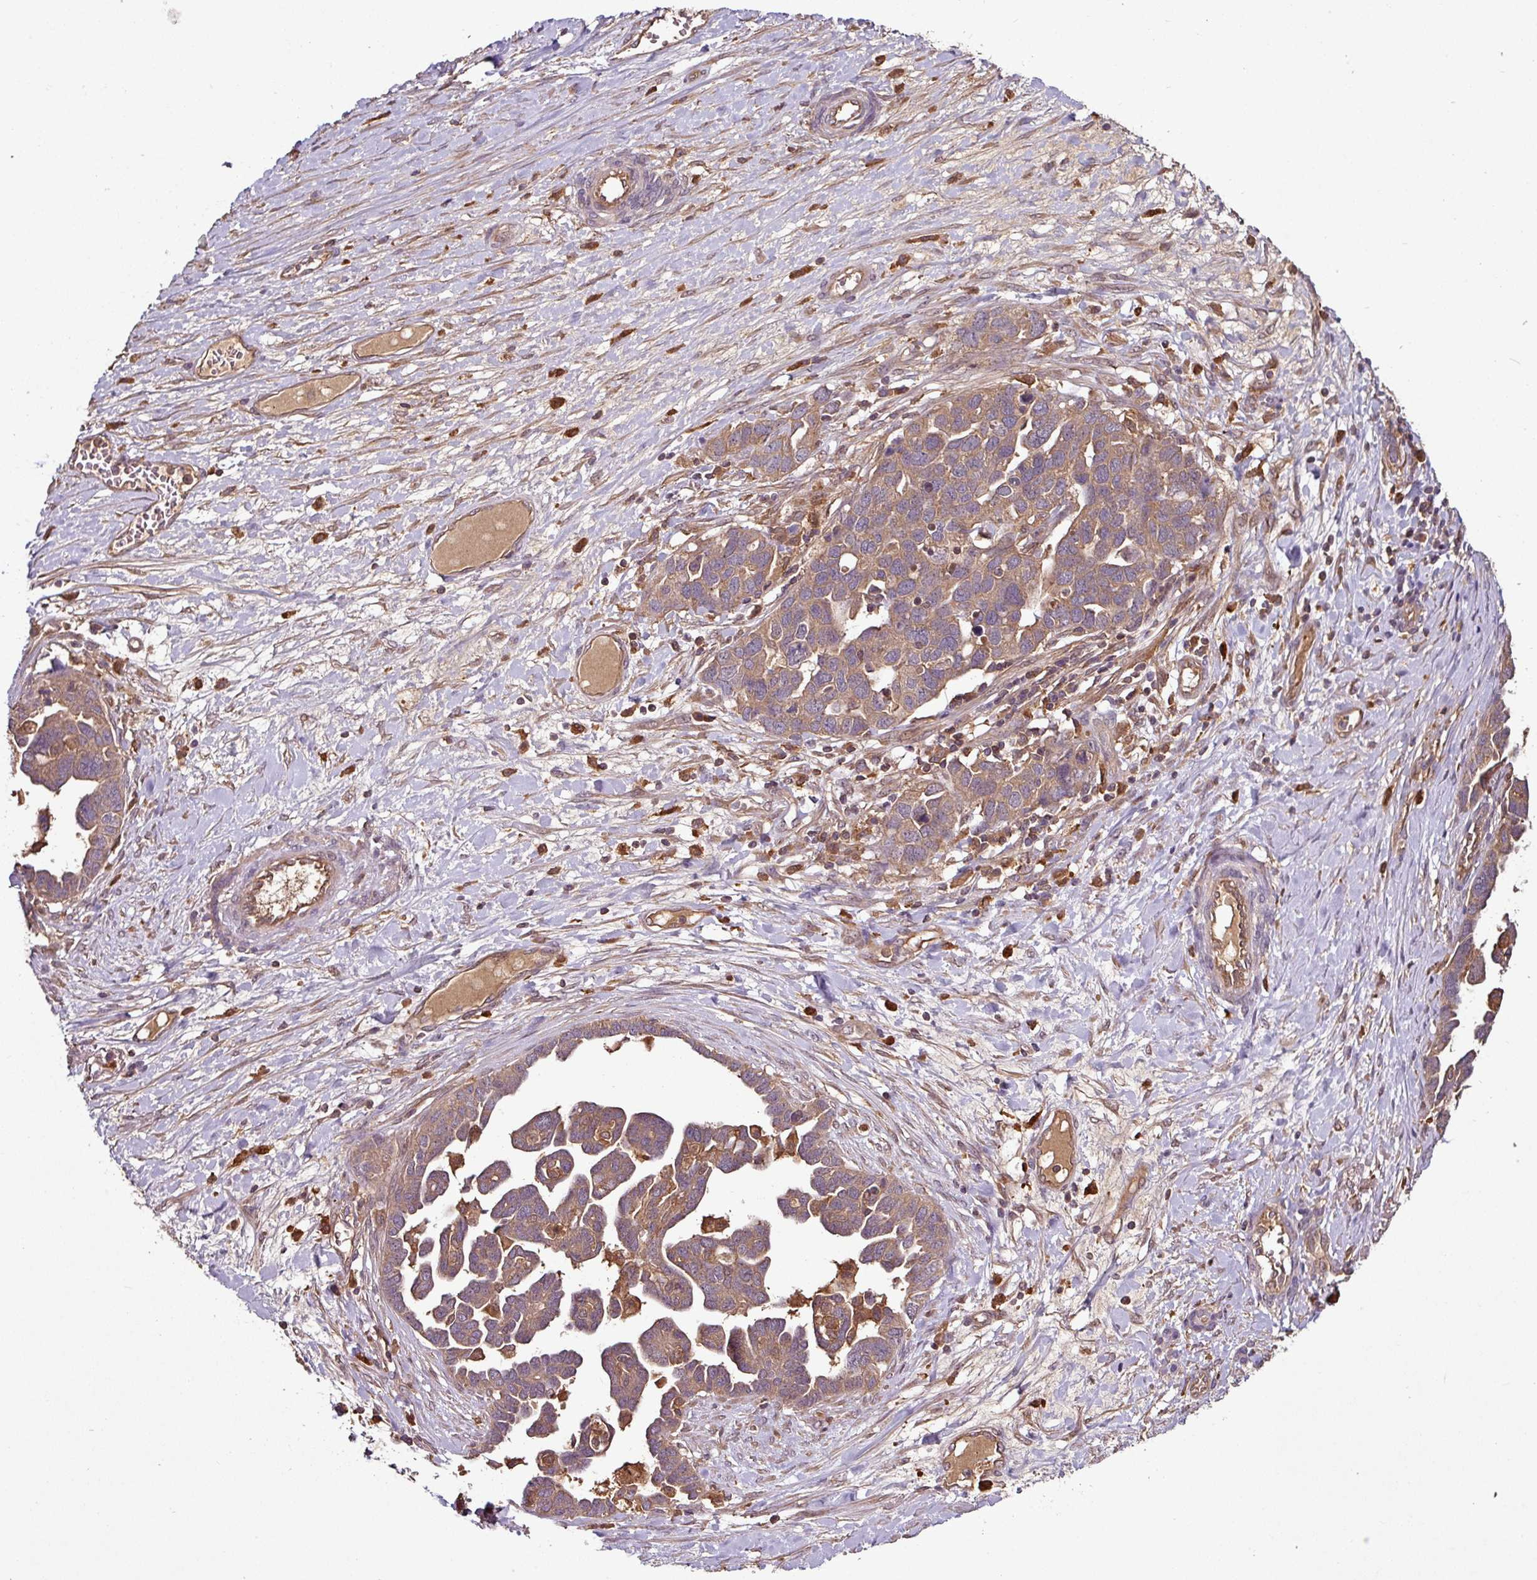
{"staining": {"intensity": "moderate", "quantity": ">75%", "location": "cytoplasmic/membranous"}, "tissue": "ovarian cancer", "cell_type": "Tumor cells", "image_type": "cancer", "snomed": [{"axis": "morphology", "description": "Cystadenocarcinoma, serous, NOS"}, {"axis": "topography", "description": "Ovary"}], "caption": "The immunohistochemical stain labels moderate cytoplasmic/membranous staining in tumor cells of serous cystadenocarcinoma (ovarian) tissue. Immunohistochemistry (ihc) stains the protein of interest in brown and the nuclei are stained blue.", "gene": "GNPDA1", "patient": {"sex": "female", "age": 54}}